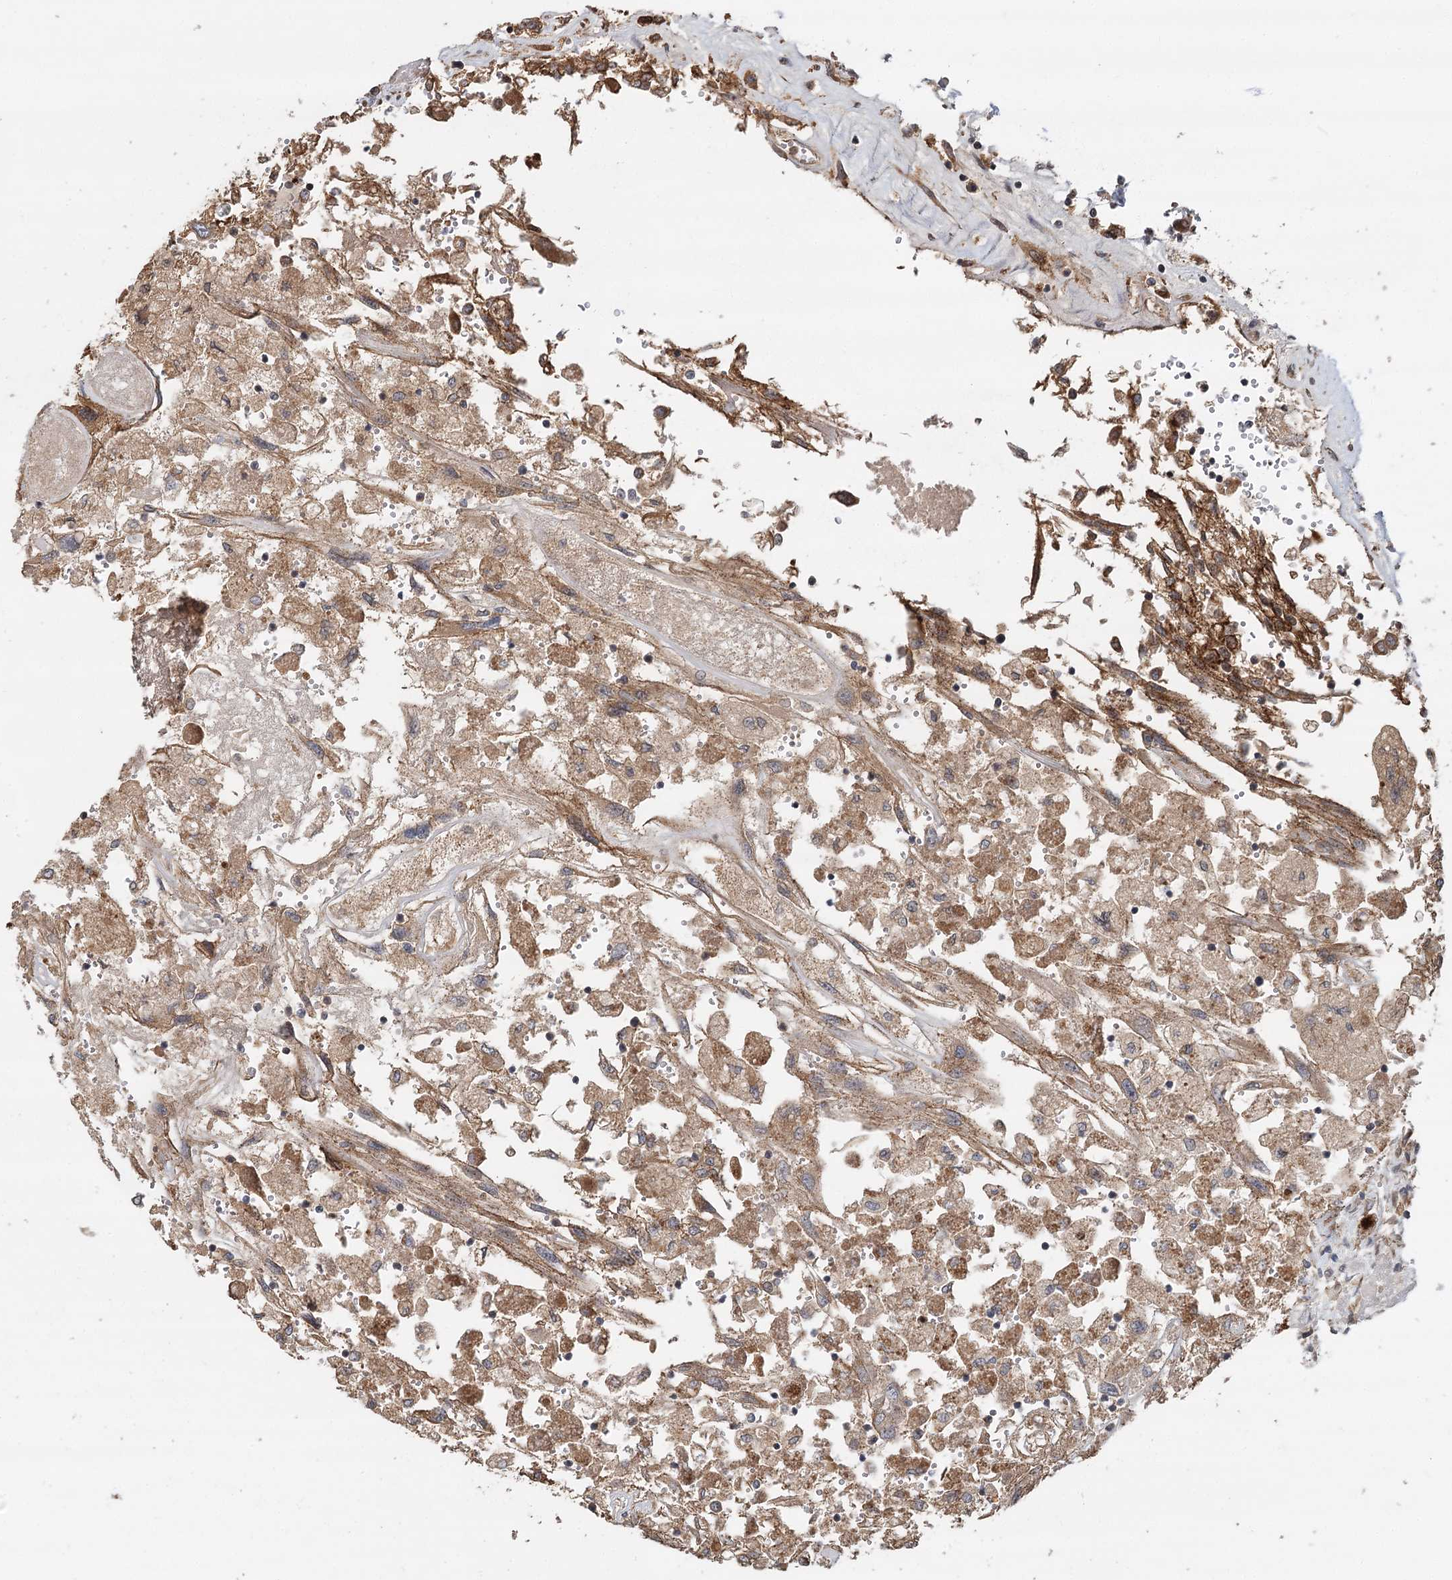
{"staining": {"intensity": "strong", "quantity": "25%-75%", "location": "cytoplasmic/membranous"}, "tissue": "renal cancer", "cell_type": "Tumor cells", "image_type": "cancer", "snomed": [{"axis": "morphology", "description": "Adenocarcinoma, NOS"}, {"axis": "topography", "description": "Kidney"}], "caption": "A brown stain labels strong cytoplasmic/membranous staining of a protein in human renal cancer tumor cells.", "gene": "RNF111", "patient": {"sex": "female", "age": 52}}